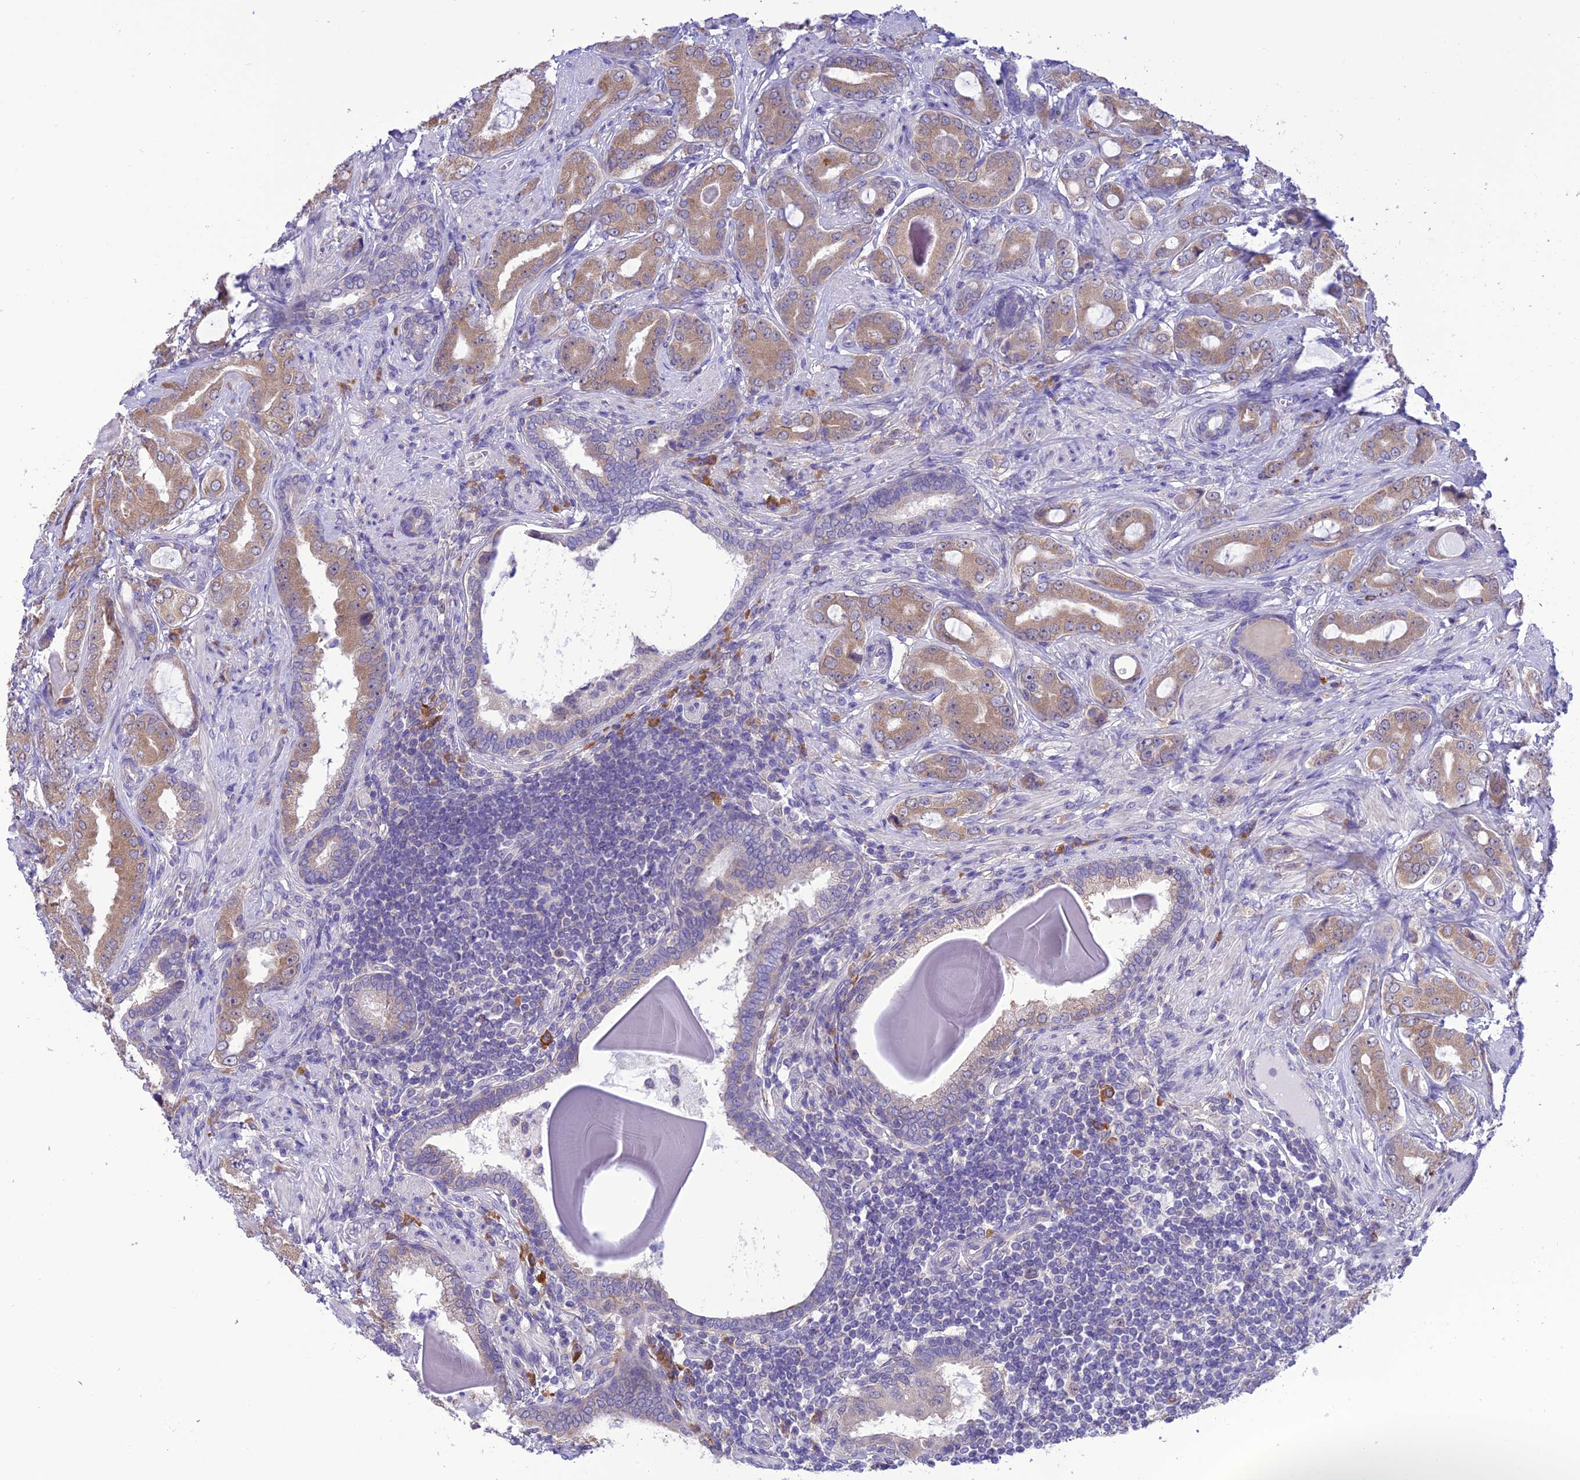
{"staining": {"intensity": "weak", "quantity": ">75%", "location": "cytoplasmic/membranous"}, "tissue": "prostate cancer", "cell_type": "Tumor cells", "image_type": "cancer", "snomed": [{"axis": "morphology", "description": "Adenocarcinoma, Low grade"}, {"axis": "topography", "description": "Prostate"}], "caption": "A histopathology image showing weak cytoplasmic/membranous staining in approximately >75% of tumor cells in prostate cancer, as visualized by brown immunohistochemical staining.", "gene": "RNF126", "patient": {"sex": "male", "age": 57}}